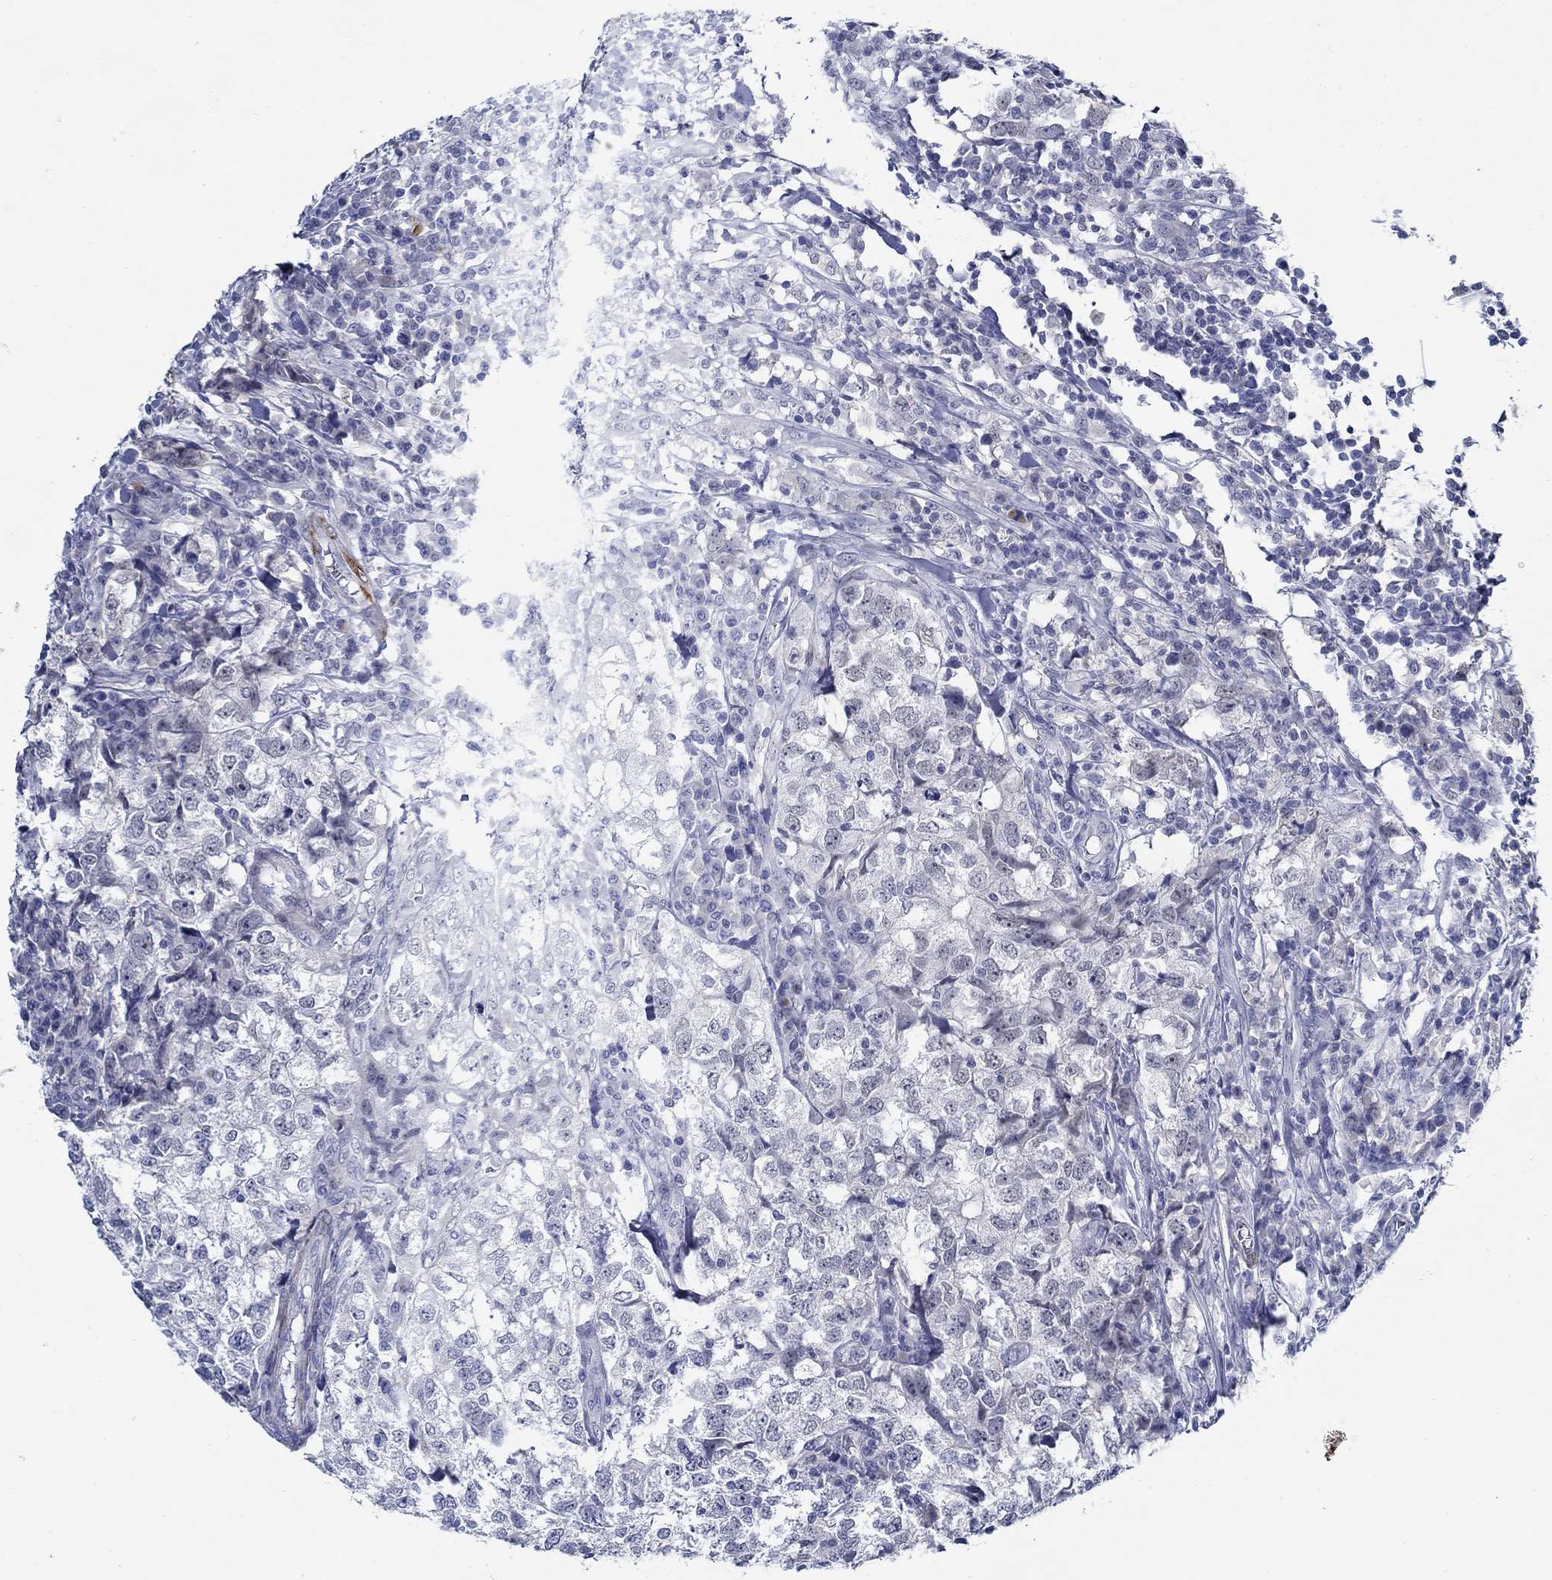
{"staining": {"intensity": "negative", "quantity": "none", "location": "none"}, "tissue": "breast cancer", "cell_type": "Tumor cells", "image_type": "cancer", "snomed": [{"axis": "morphology", "description": "Duct carcinoma"}, {"axis": "topography", "description": "Breast"}], "caption": "Tumor cells show no significant positivity in breast cancer (invasive ductal carcinoma). (Stains: DAB immunohistochemistry with hematoxylin counter stain, Microscopy: brightfield microscopy at high magnification).", "gene": "MC2R", "patient": {"sex": "female", "age": 30}}